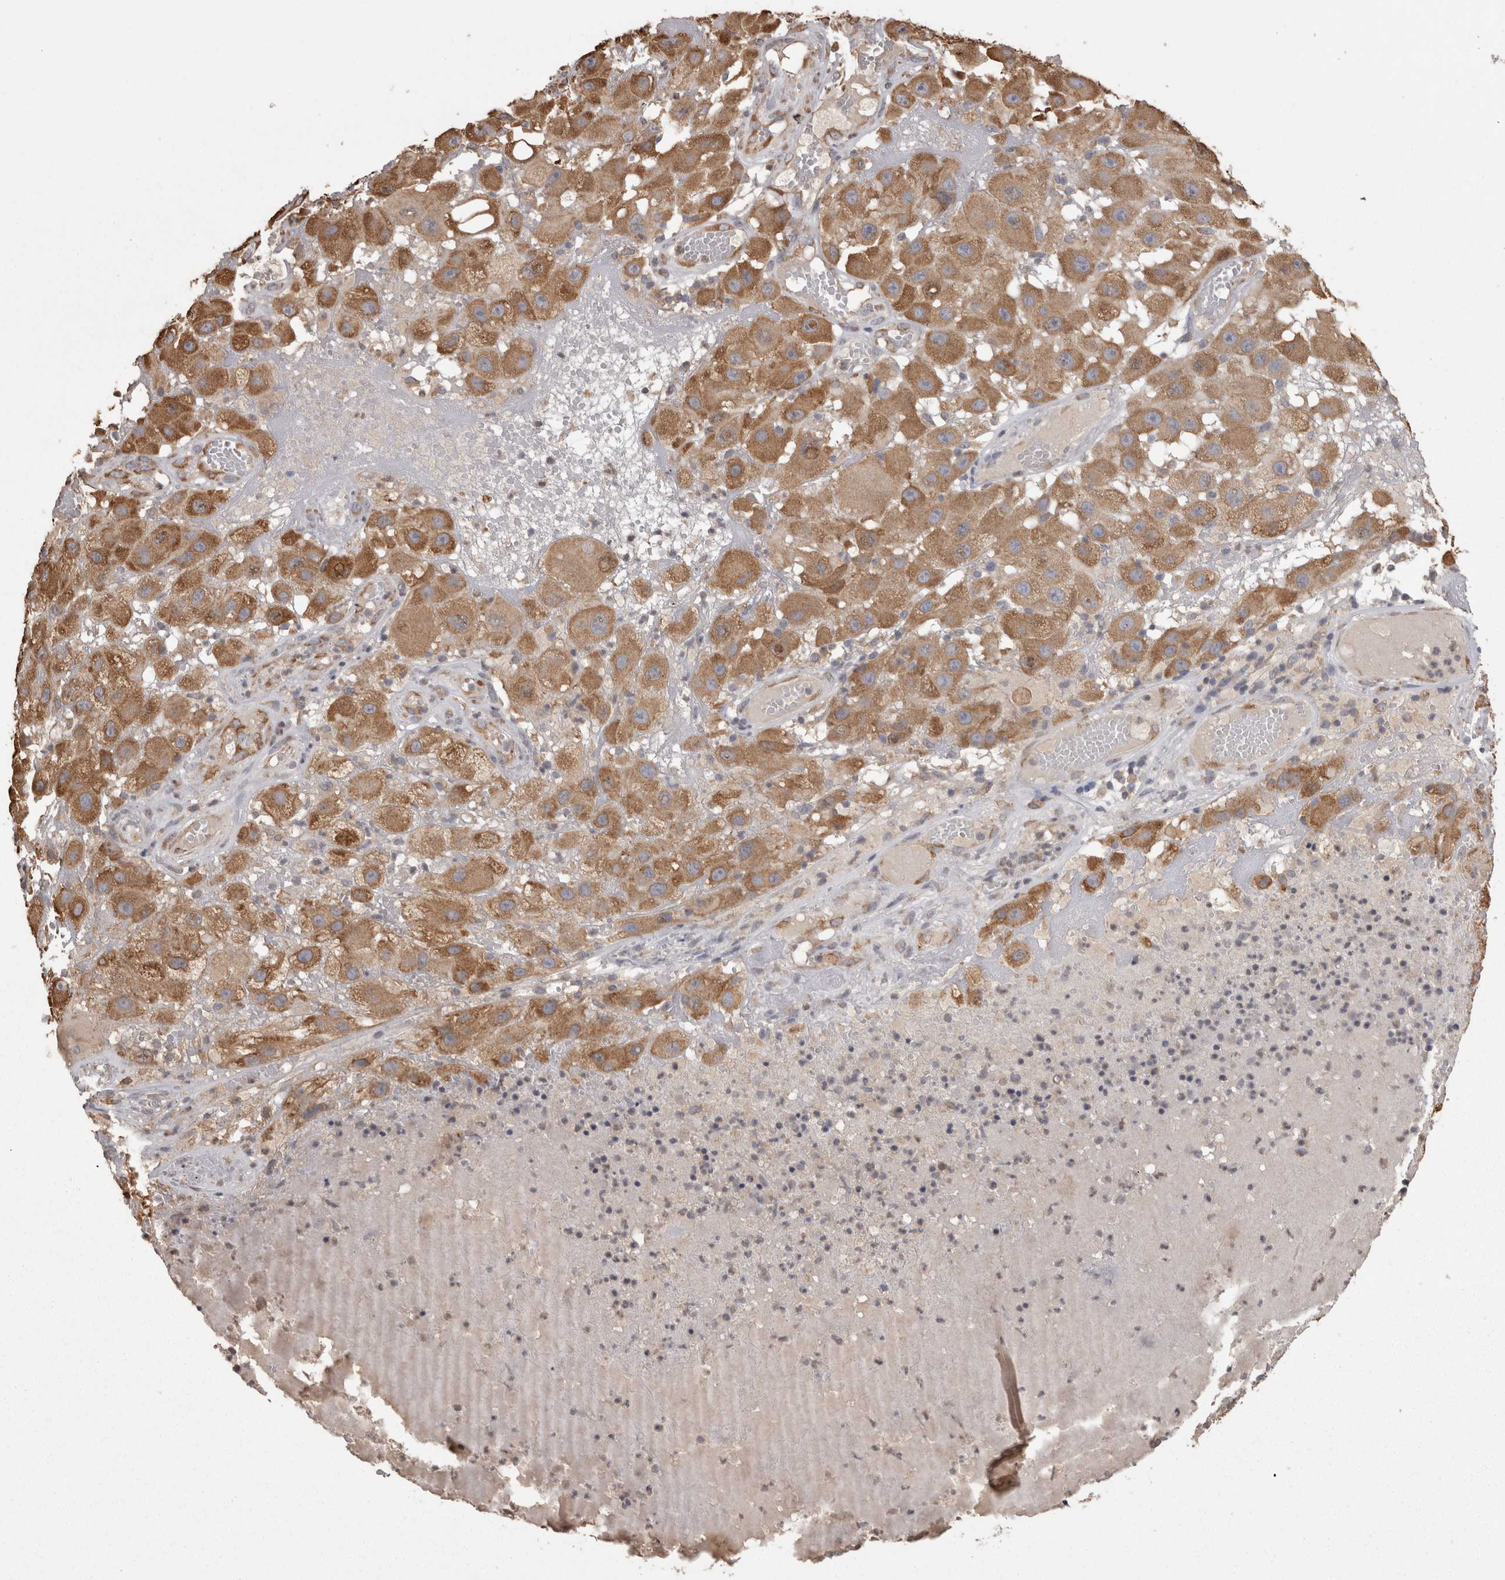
{"staining": {"intensity": "moderate", "quantity": ">75%", "location": "cytoplasmic/membranous"}, "tissue": "melanoma", "cell_type": "Tumor cells", "image_type": "cancer", "snomed": [{"axis": "morphology", "description": "Malignant melanoma, NOS"}, {"axis": "topography", "description": "Skin"}], "caption": "High-power microscopy captured an immunohistochemistry histopathology image of malignant melanoma, revealing moderate cytoplasmic/membranous positivity in approximately >75% of tumor cells.", "gene": "PON2", "patient": {"sex": "female", "age": 81}}